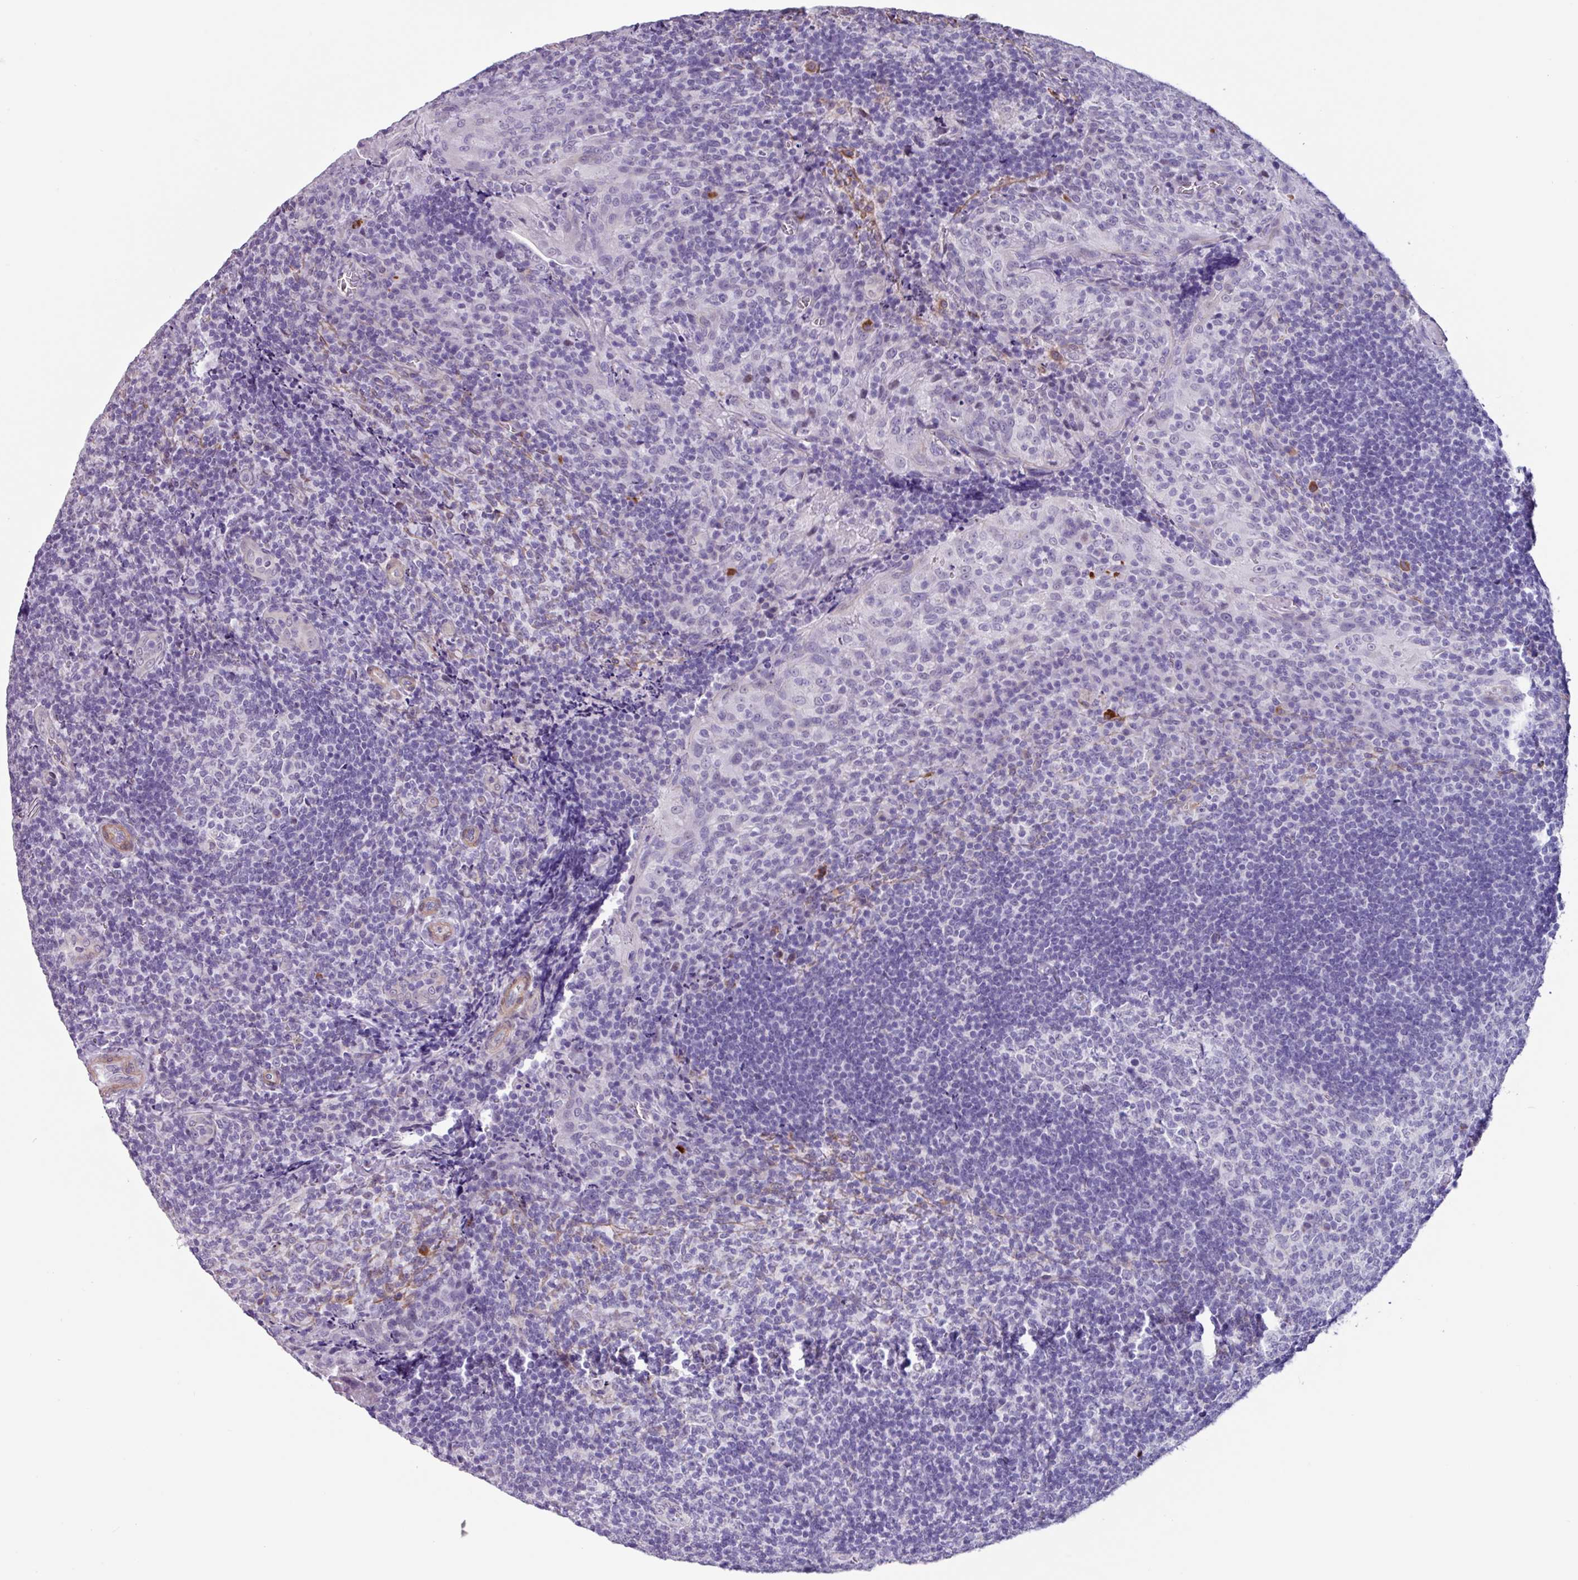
{"staining": {"intensity": "negative", "quantity": "none", "location": "none"}, "tissue": "tonsil", "cell_type": "Germinal center cells", "image_type": "normal", "snomed": [{"axis": "morphology", "description": "Normal tissue, NOS"}, {"axis": "topography", "description": "Tonsil"}], "caption": "Histopathology image shows no significant protein expression in germinal center cells of normal tonsil.", "gene": "OTX1", "patient": {"sex": "male", "age": 17}}